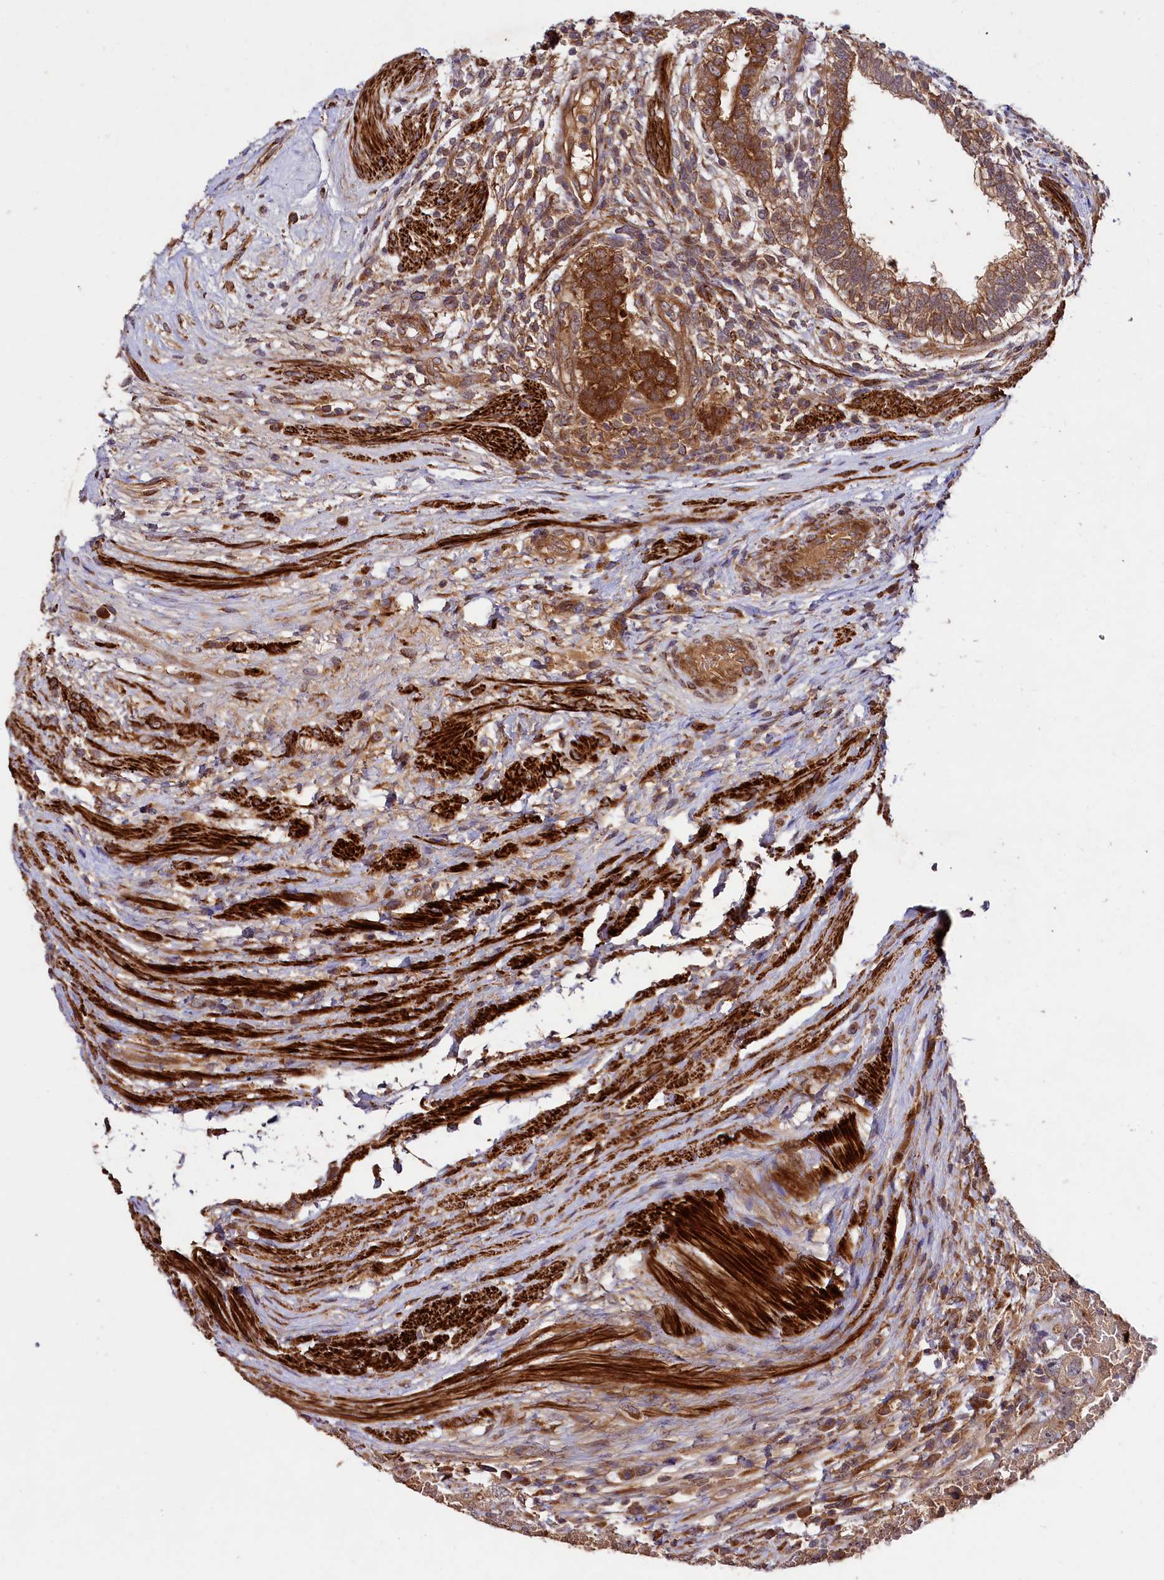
{"staining": {"intensity": "moderate", "quantity": ">75%", "location": "cytoplasmic/membranous"}, "tissue": "testis cancer", "cell_type": "Tumor cells", "image_type": "cancer", "snomed": [{"axis": "morphology", "description": "Carcinoma, Embryonal, NOS"}, {"axis": "topography", "description": "Testis"}], "caption": "Human testis embryonal carcinoma stained with a protein marker shows moderate staining in tumor cells.", "gene": "CCDC102A", "patient": {"sex": "male", "age": 26}}